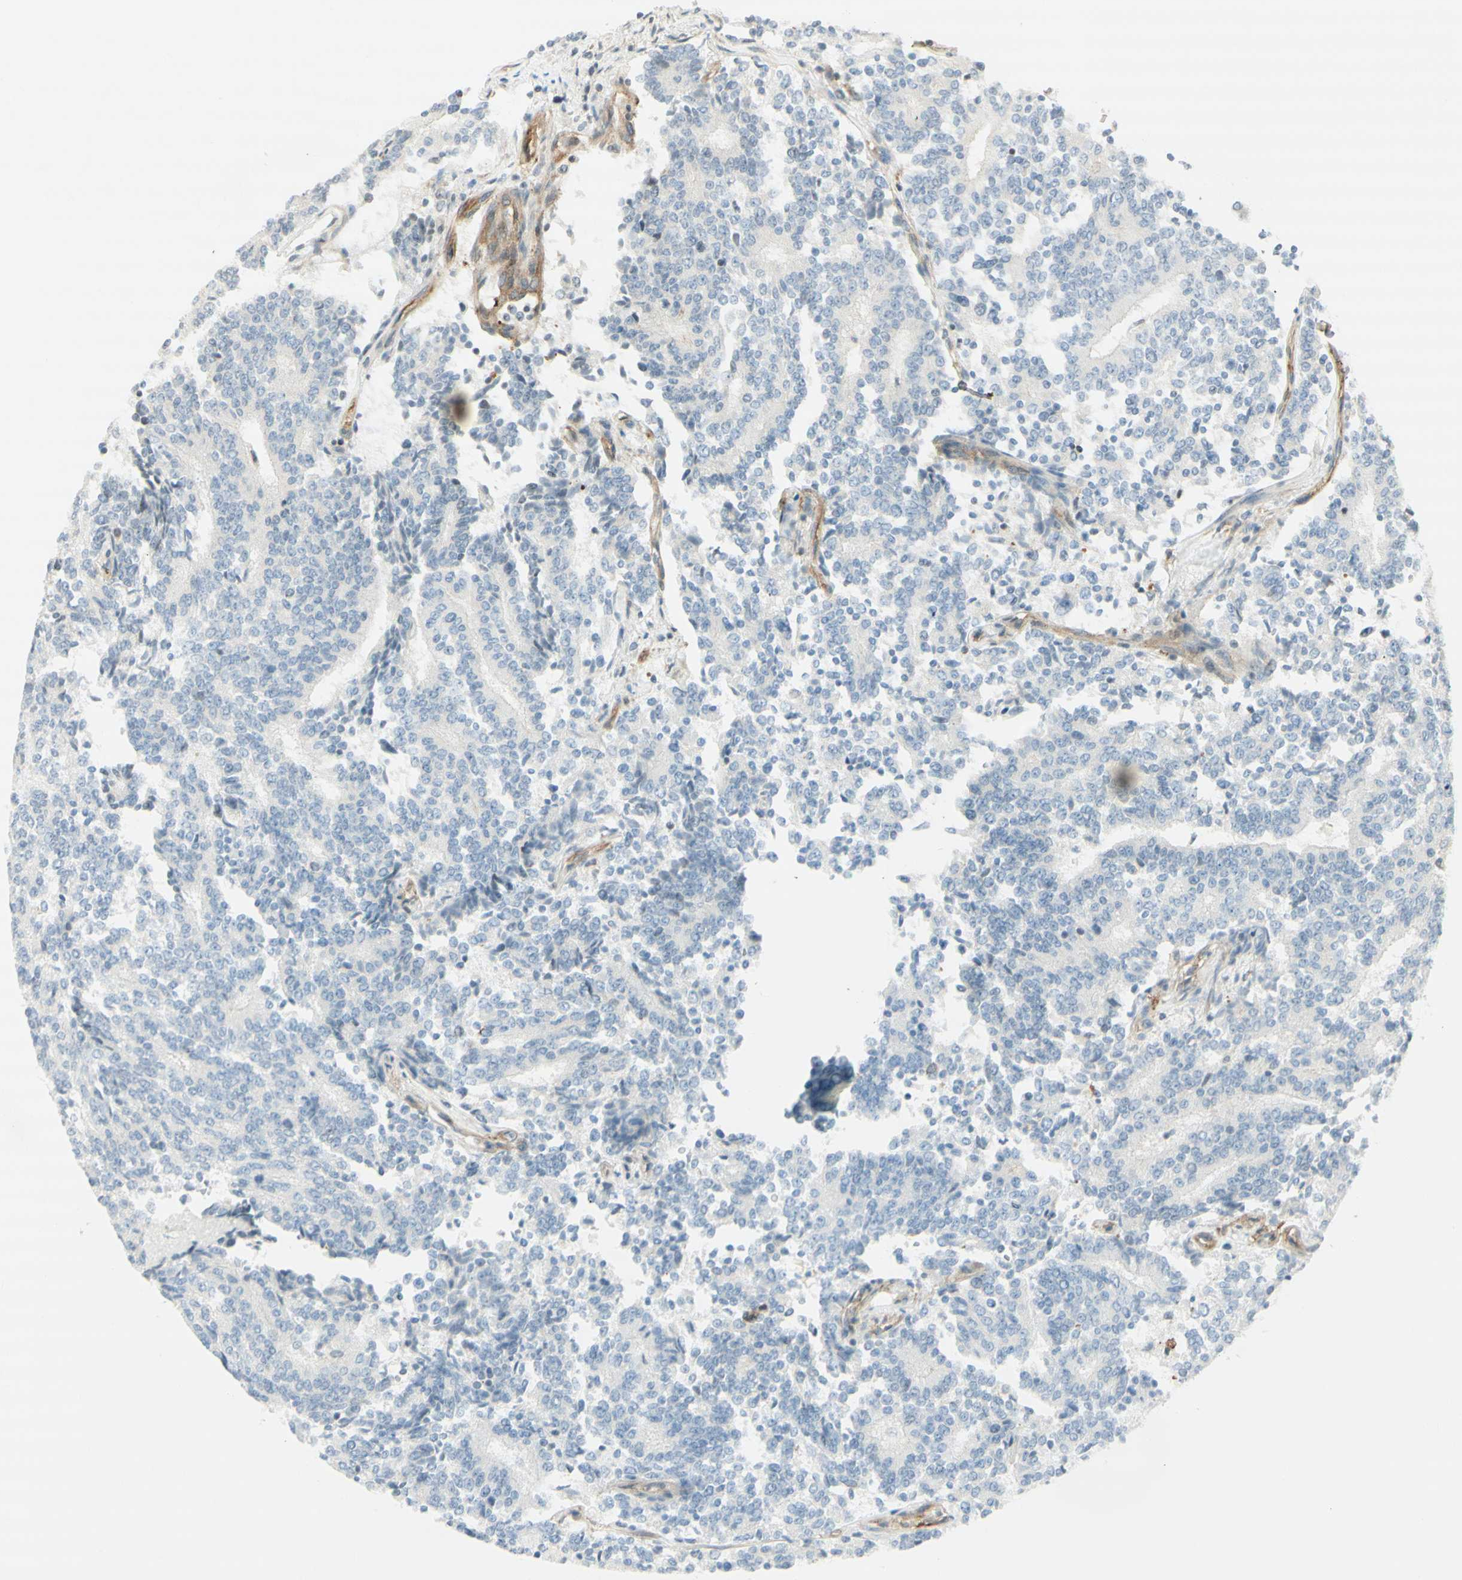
{"staining": {"intensity": "negative", "quantity": "none", "location": "none"}, "tissue": "prostate cancer", "cell_type": "Tumor cells", "image_type": "cancer", "snomed": [{"axis": "morphology", "description": "Normal tissue, NOS"}, {"axis": "morphology", "description": "Adenocarcinoma, High grade"}, {"axis": "topography", "description": "Prostate"}, {"axis": "topography", "description": "Seminal veicle"}], "caption": "DAB (3,3'-diaminobenzidine) immunohistochemical staining of human prostate cancer (high-grade adenocarcinoma) demonstrates no significant expression in tumor cells.", "gene": "MAP1B", "patient": {"sex": "male", "age": 55}}